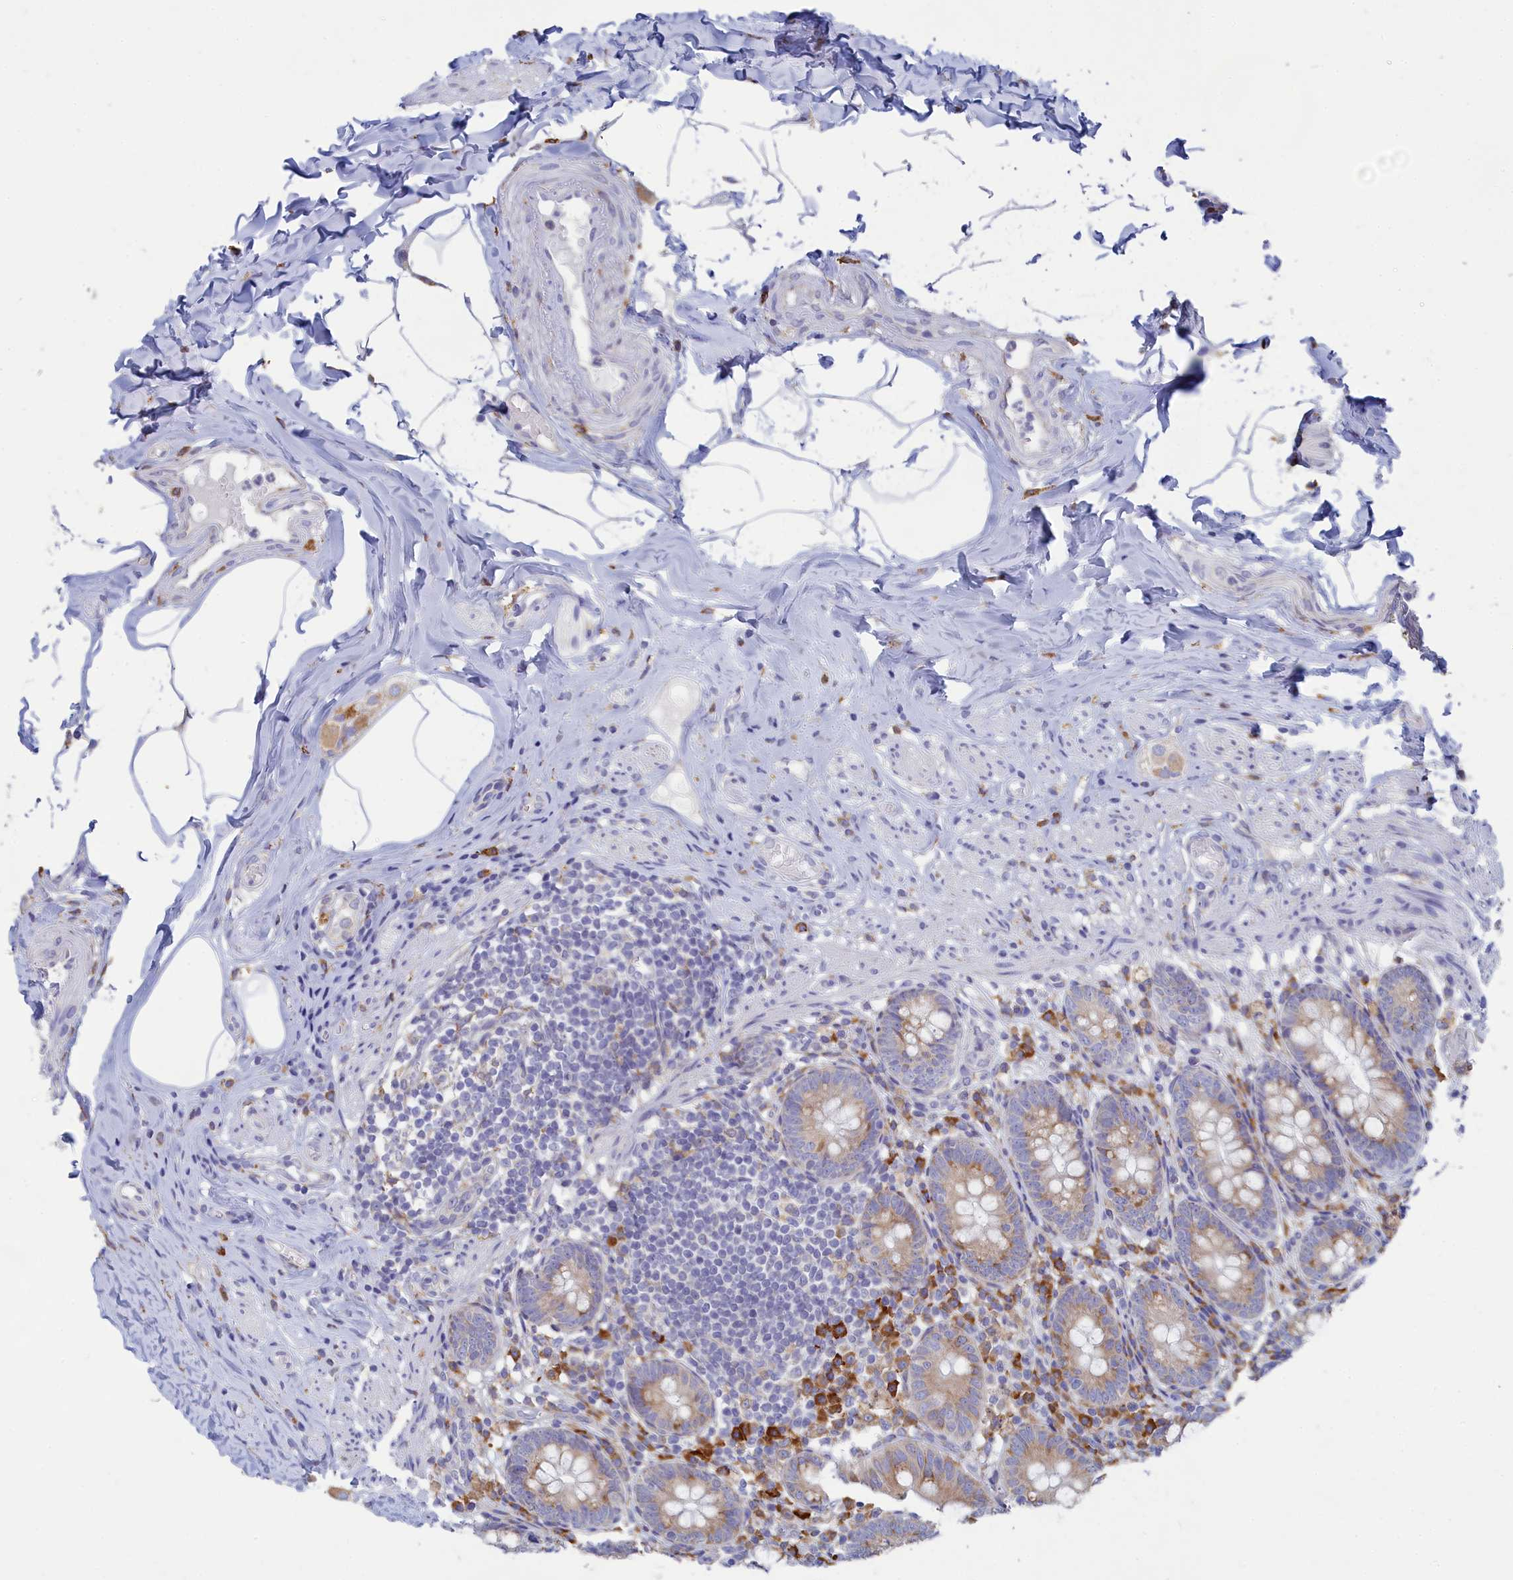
{"staining": {"intensity": "moderate", "quantity": ">75%", "location": "cytoplasmic/membranous"}, "tissue": "appendix", "cell_type": "Glandular cells", "image_type": "normal", "snomed": [{"axis": "morphology", "description": "Normal tissue, NOS"}, {"axis": "topography", "description": "Appendix"}], "caption": "Immunohistochemical staining of normal appendix shows moderate cytoplasmic/membranous protein positivity in approximately >75% of glandular cells. The staining was performed using DAB (3,3'-diaminobenzidine), with brown indicating positive protein expression. Nuclei are stained blue with hematoxylin.", "gene": "WDR35", "patient": {"sex": "male", "age": 55}}